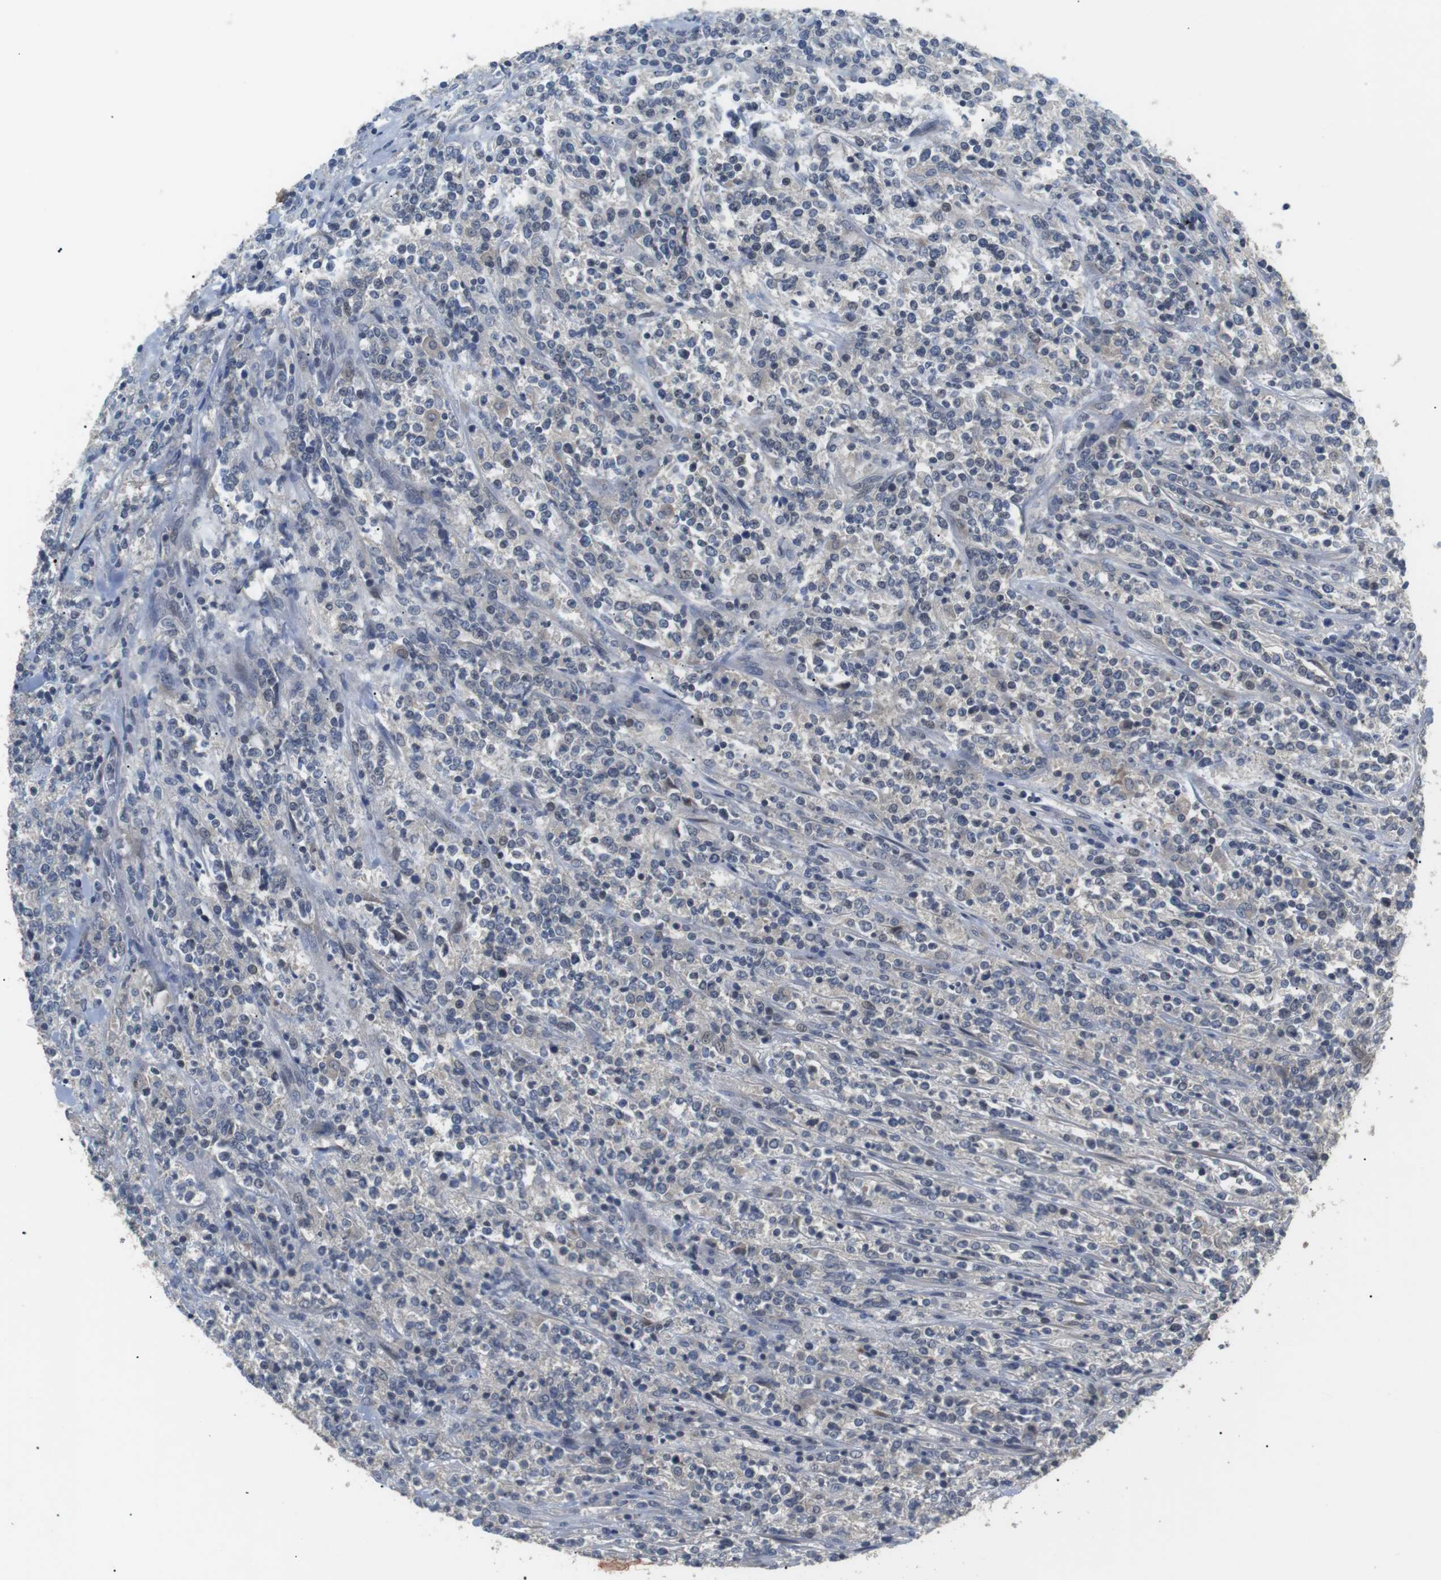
{"staining": {"intensity": "negative", "quantity": "none", "location": "none"}, "tissue": "lymphoma", "cell_type": "Tumor cells", "image_type": "cancer", "snomed": [{"axis": "morphology", "description": "Malignant lymphoma, non-Hodgkin's type, High grade"}, {"axis": "topography", "description": "Soft tissue"}], "caption": "Tumor cells show no significant positivity in high-grade malignant lymphoma, non-Hodgkin's type.", "gene": "ADGRL3", "patient": {"sex": "male", "age": 18}}